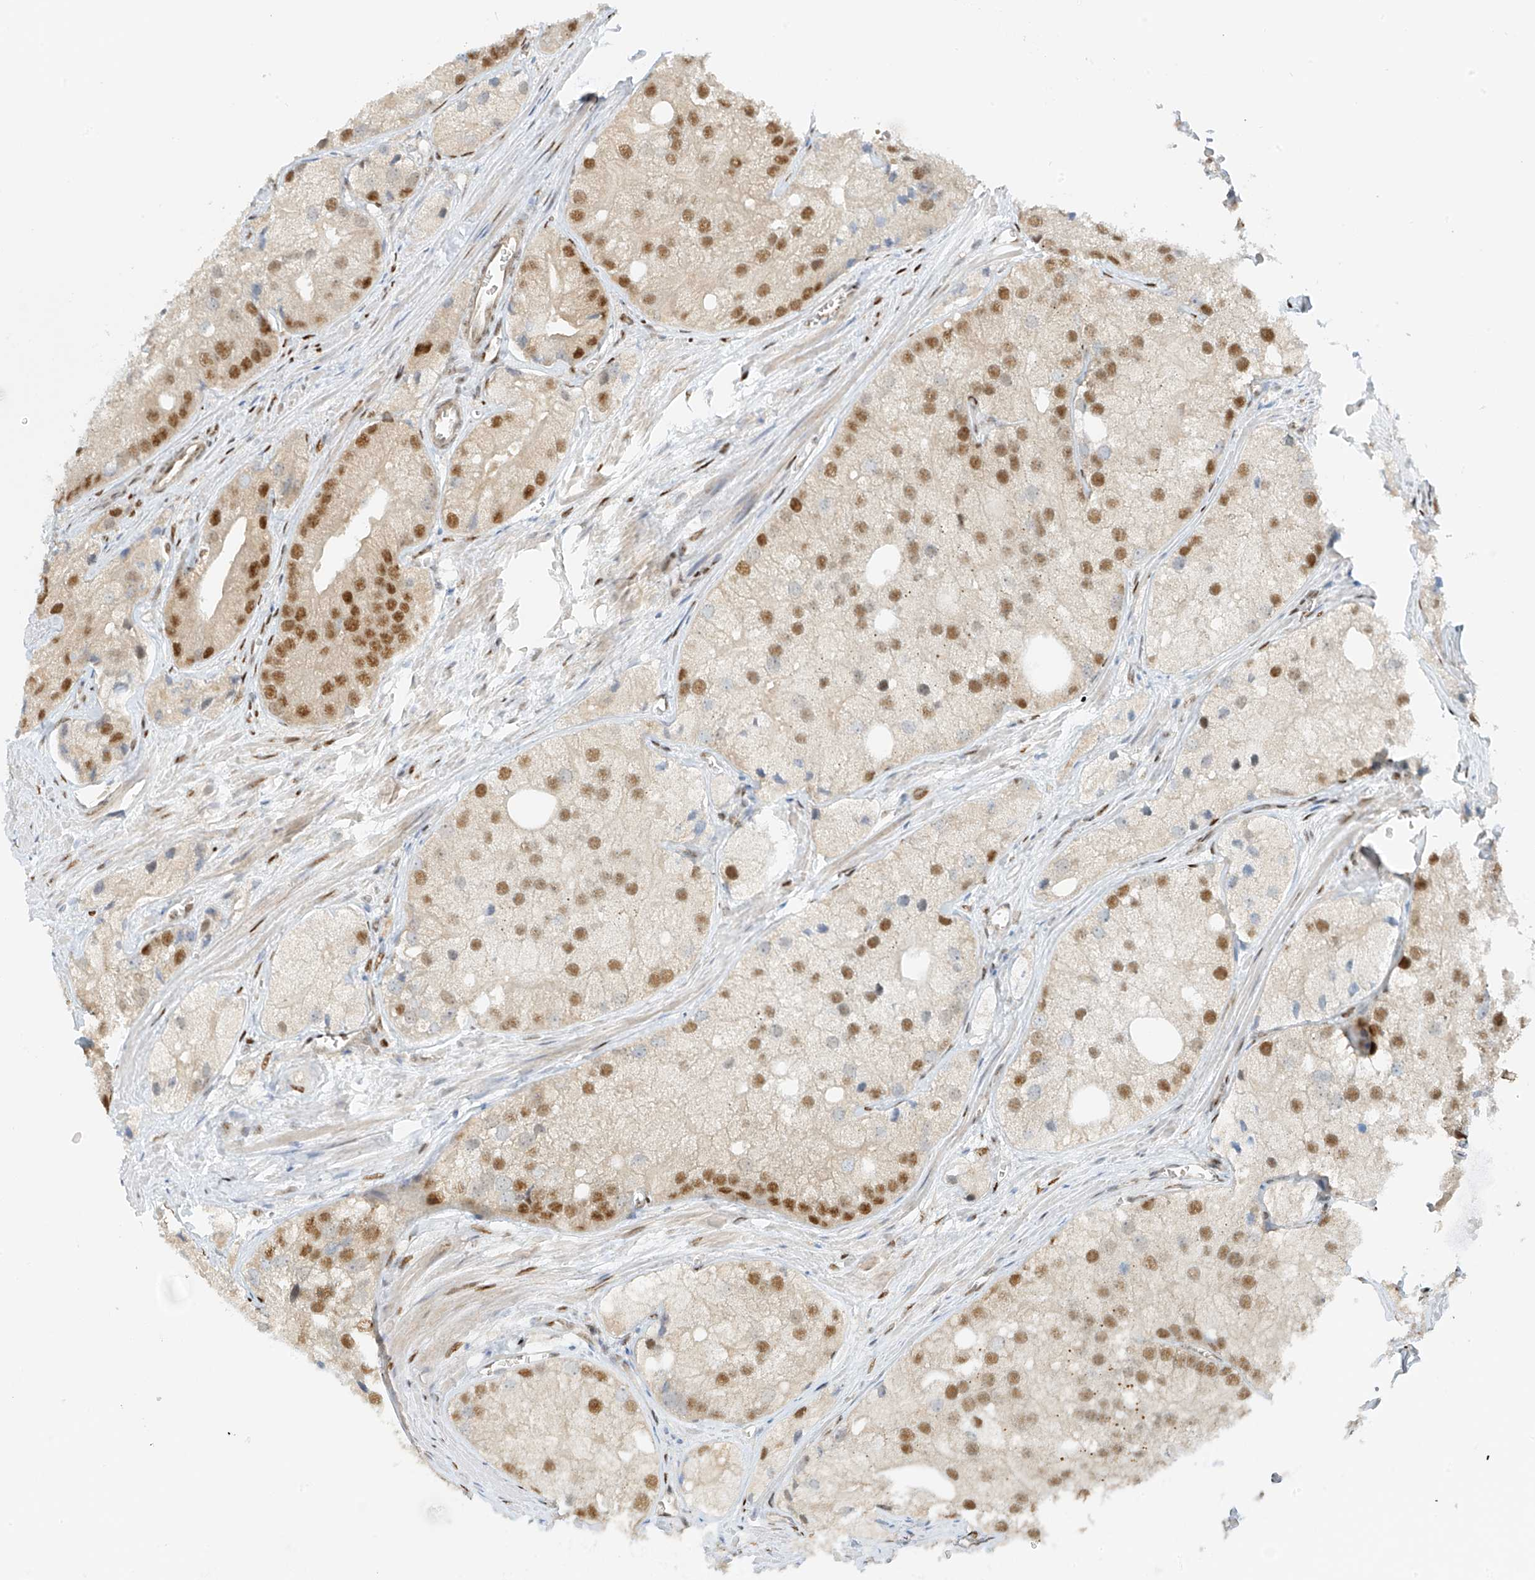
{"staining": {"intensity": "moderate", "quantity": "25%-75%", "location": "nuclear"}, "tissue": "prostate cancer", "cell_type": "Tumor cells", "image_type": "cancer", "snomed": [{"axis": "morphology", "description": "Adenocarcinoma, Low grade"}, {"axis": "topography", "description": "Prostate"}], "caption": "Low-grade adenocarcinoma (prostate) tissue displays moderate nuclear expression in approximately 25%-75% of tumor cells, visualized by immunohistochemistry.", "gene": "ZNF514", "patient": {"sex": "male", "age": 69}}